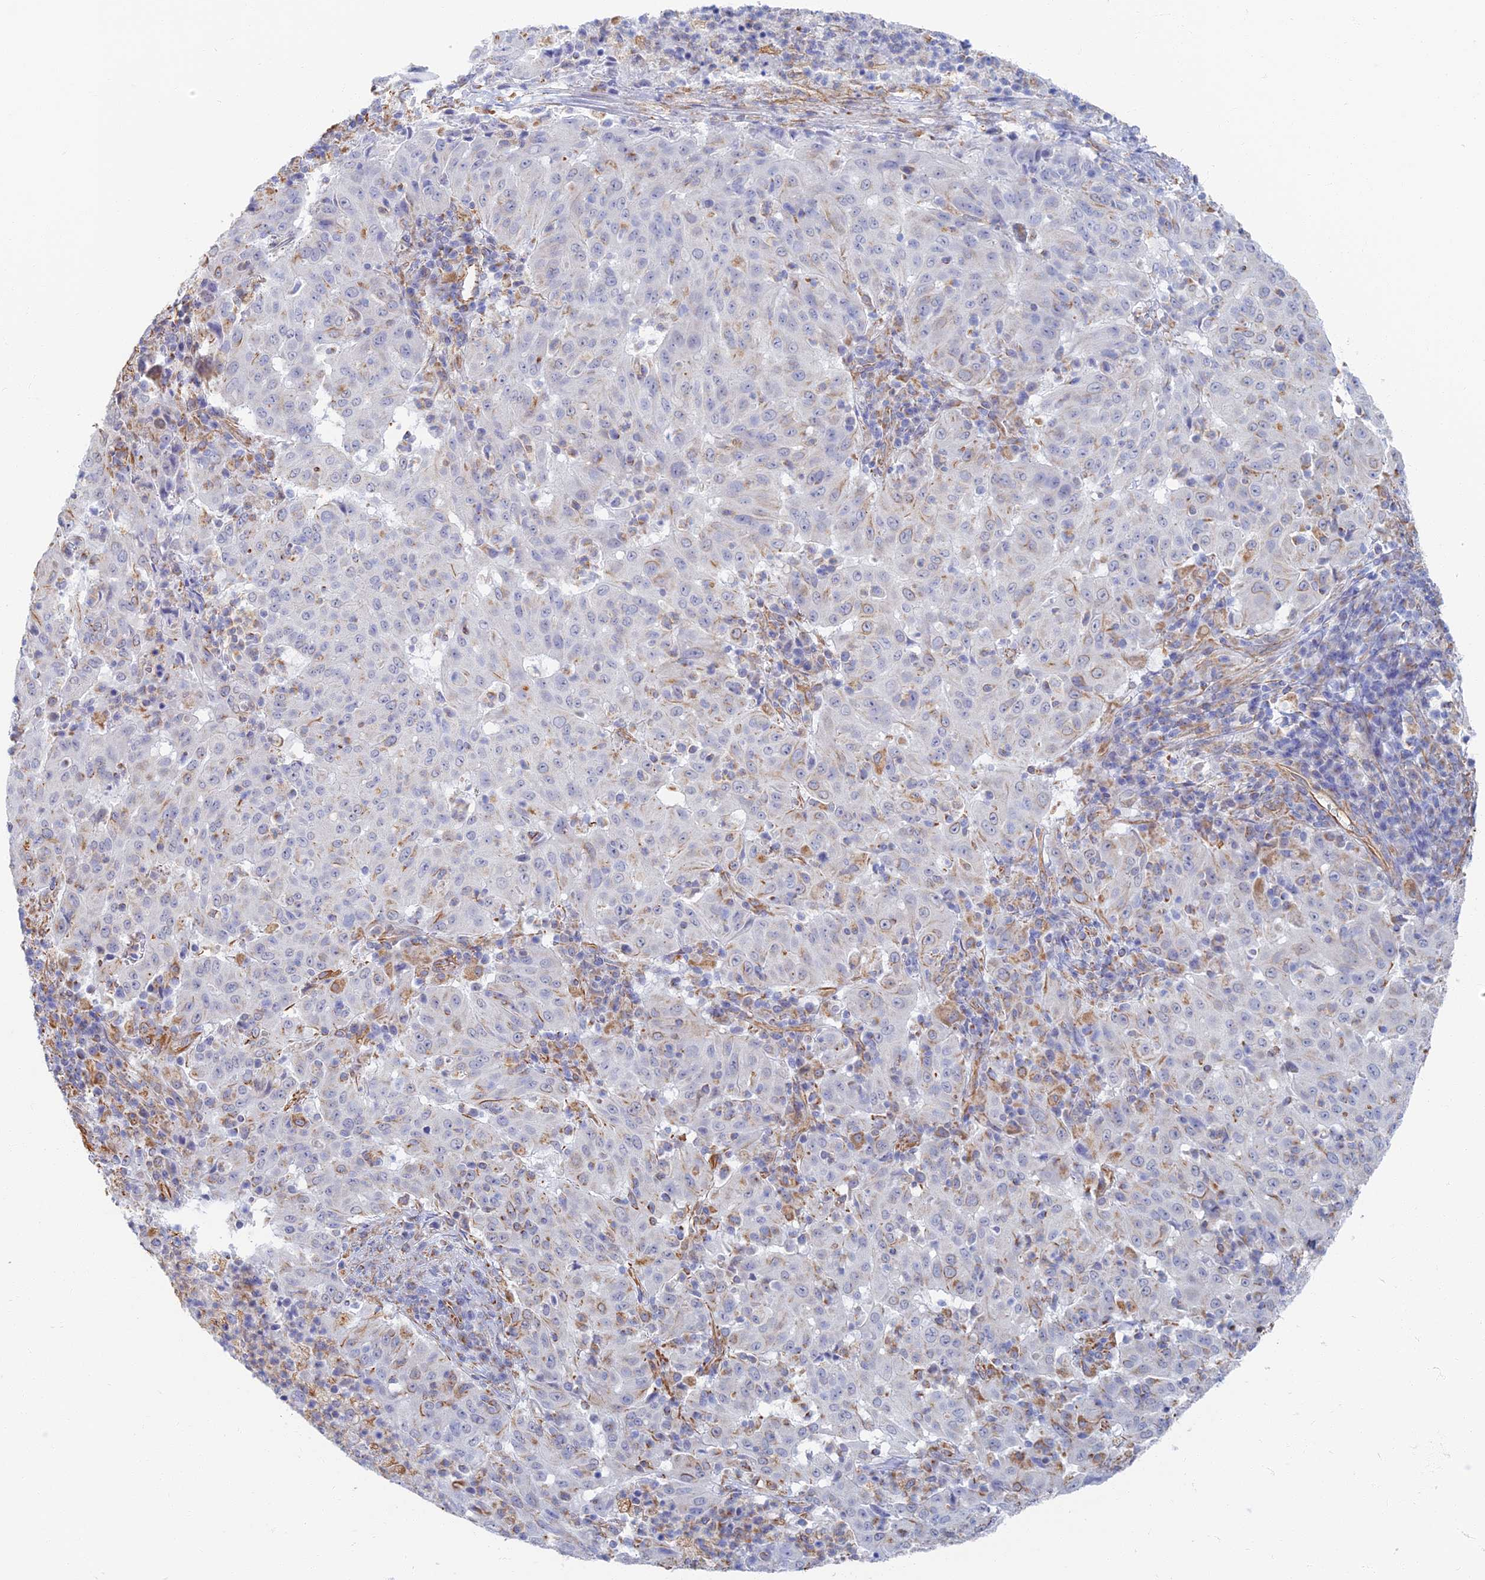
{"staining": {"intensity": "negative", "quantity": "none", "location": "none"}, "tissue": "pancreatic cancer", "cell_type": "Tumor cells", "image_type": "cancer", "snomed": [{"axis": "morphology", "description": "Adenocarcinoma, NOS"}, {"axis": "topography", "description": "Pancreas"}], "caption": "DAB immunohistochemical staining of human pancreatic adenocarcinoma demonstrates no significant expression in tumor cells.", "gene": "RMC1", "patient": {"sex": "male", "age": 63}}